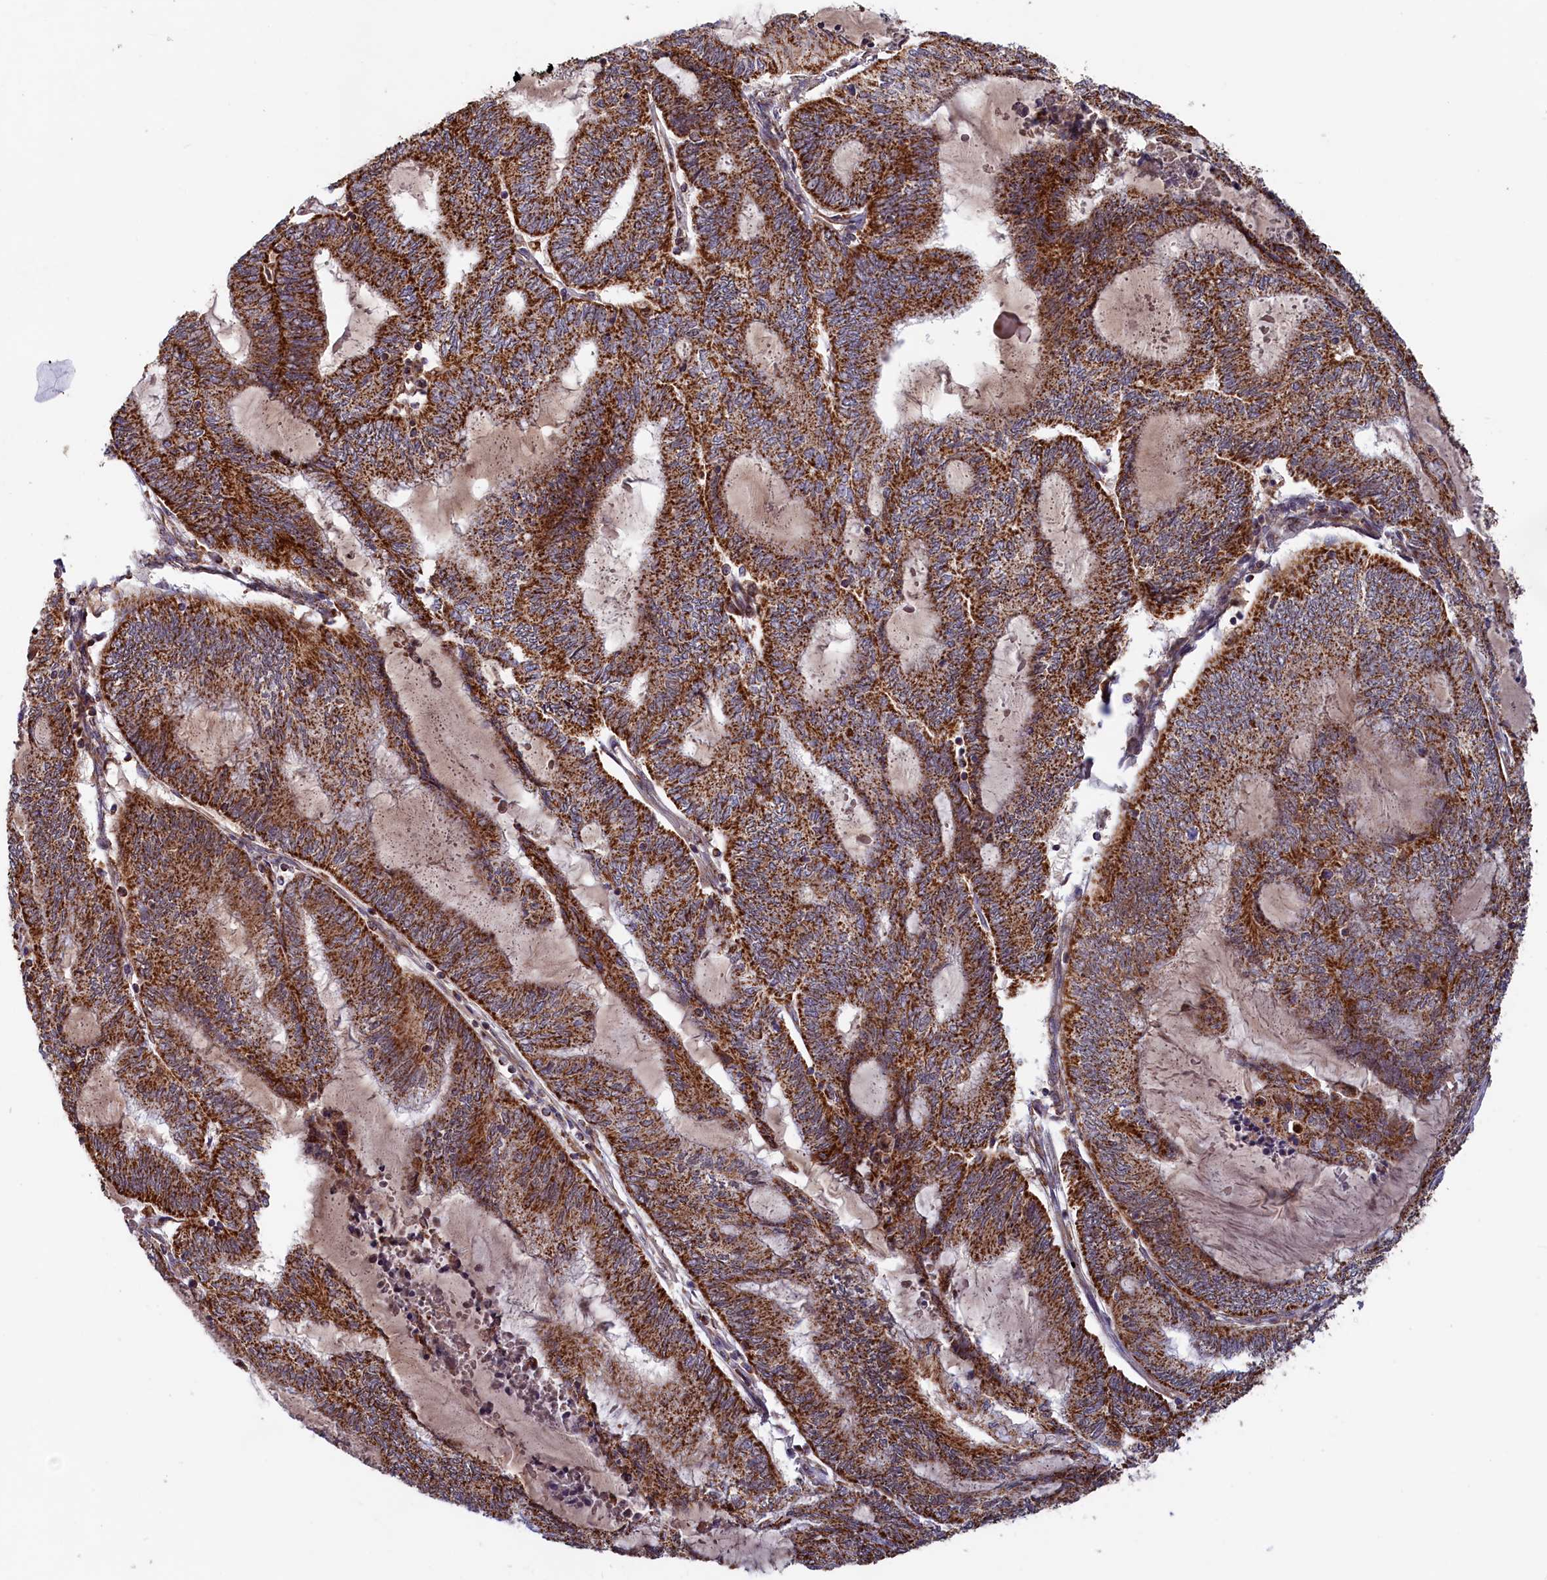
{"staining": {"intensity": "strong", "quantity": ">75%", "location": "cytoplasmic/membranous"}, "tissue": "endometrial cancer", "cell_type": "Tumor cells", "image_type": "cancer", "snomed": [{"axis": "morphology", "description": "Adenocarcinoma, NOS"}, {"axis": "topography", "description": "Uterus"}, {"axis": "topography", "description": "Endometrium"}], "caption": "Approximately >75% of tumor cells in human endometrial cancer (adenocarcinoma) reveal strong cytoplasmic/membranous protein staining as visualized by brown immunohistochemical staining.", "gene": "DUS3L", "patient": {"sex": "female", "age": 70}}